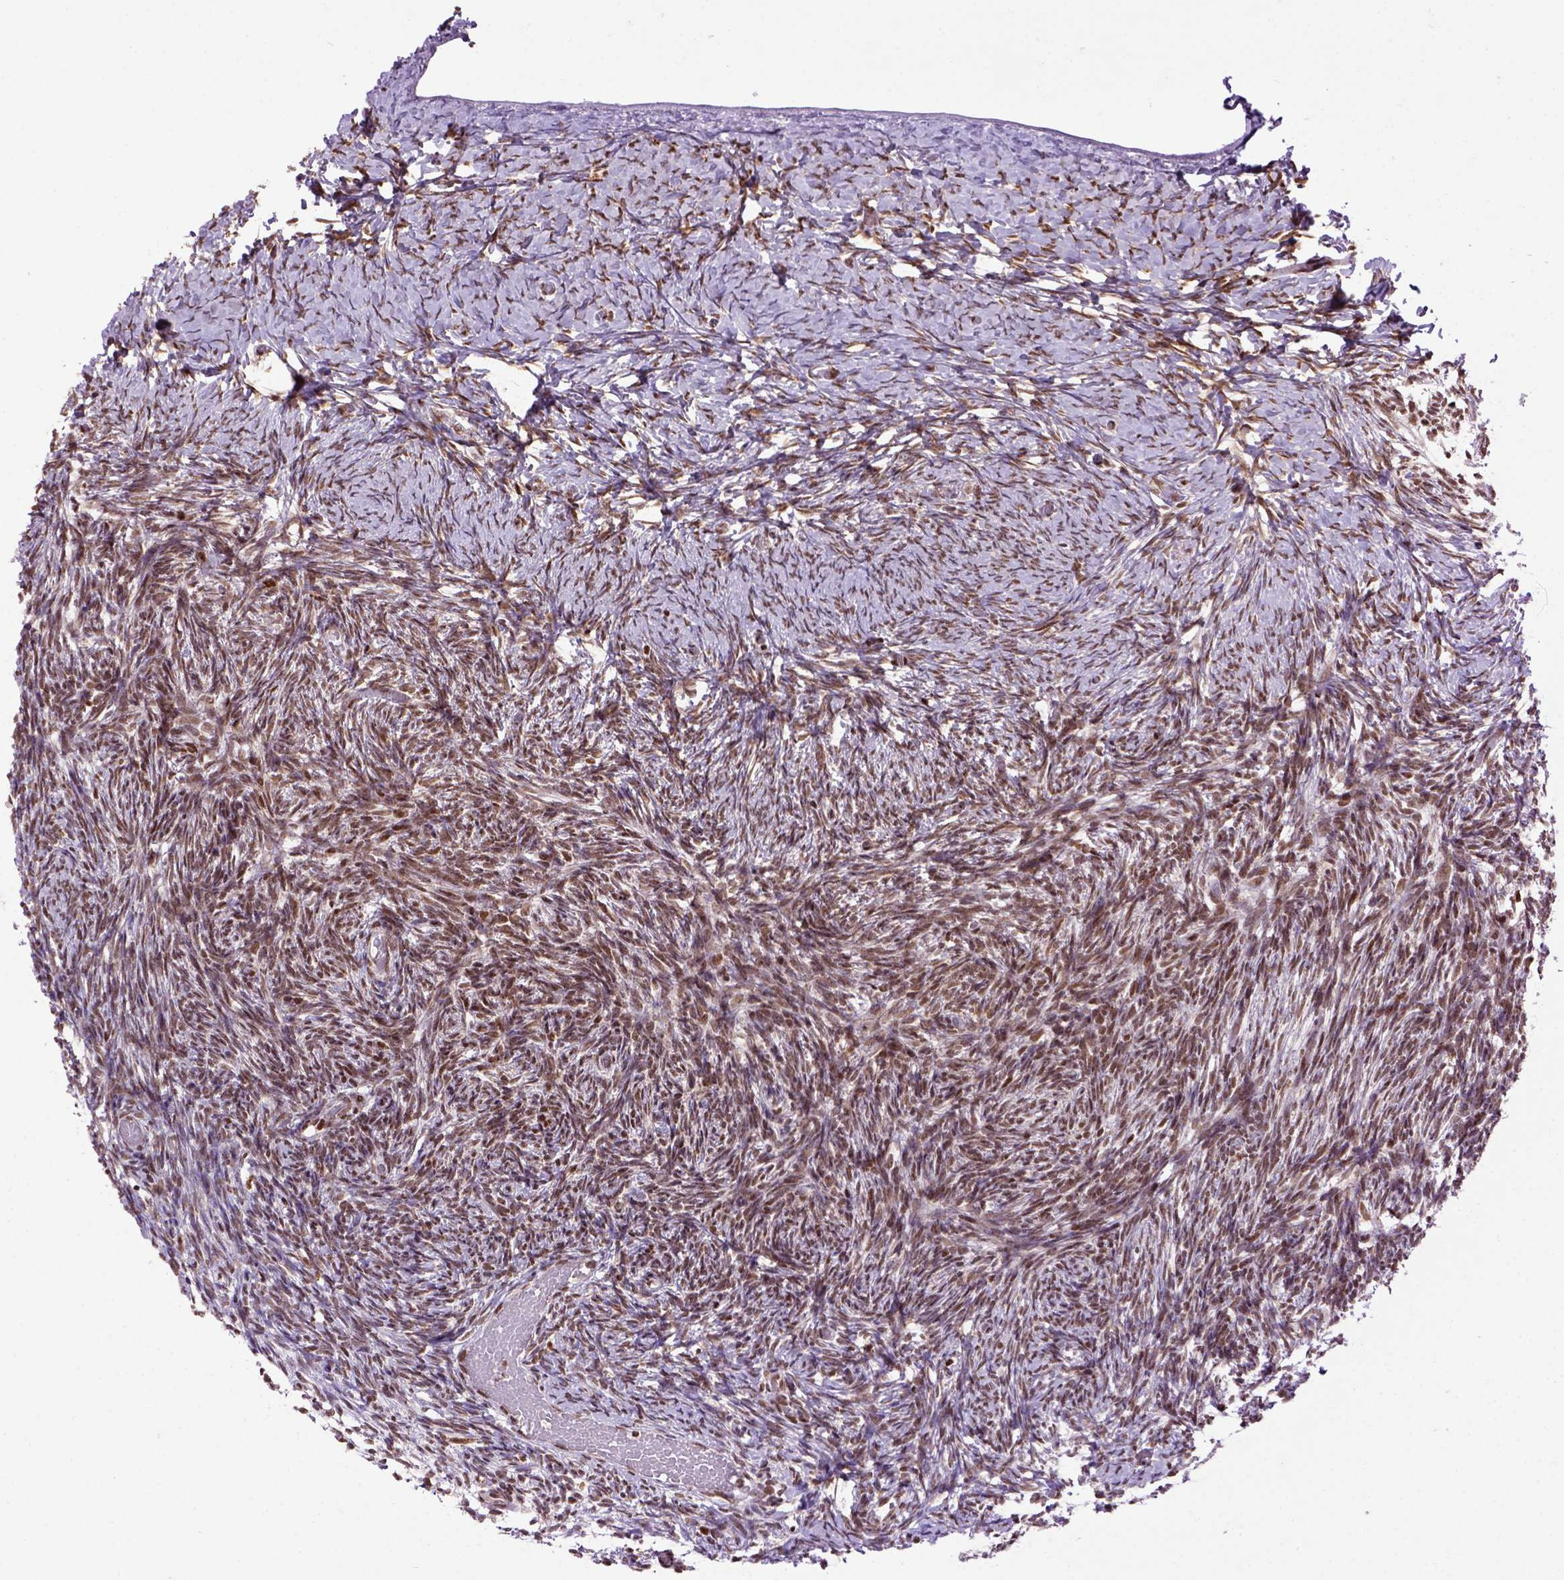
{"staining": {"intensity": "moderate", "quantity": ">75%", "location": "nuclear"}, "tissue": "ovary", "cell_type": "Ovarian stroma cells", "image_type": "normal", "snomed": [{"axis": "morphology", "description": "Normal tissue, NOS"}, {"axis": "topography", "description": "Ovary"}], "caption": "Immunohistochemical staining of normal ovary demonstrates medium levels of moderate nuclear expression in approximately >75% of ovarian stroma cells. The protein is stained brown, and the nuclei are stained in blue (DAB IHC with brightfield microscopy, high magnification).", "gene": "CELF1", "patient": {"sex": "female", "age": 39}}